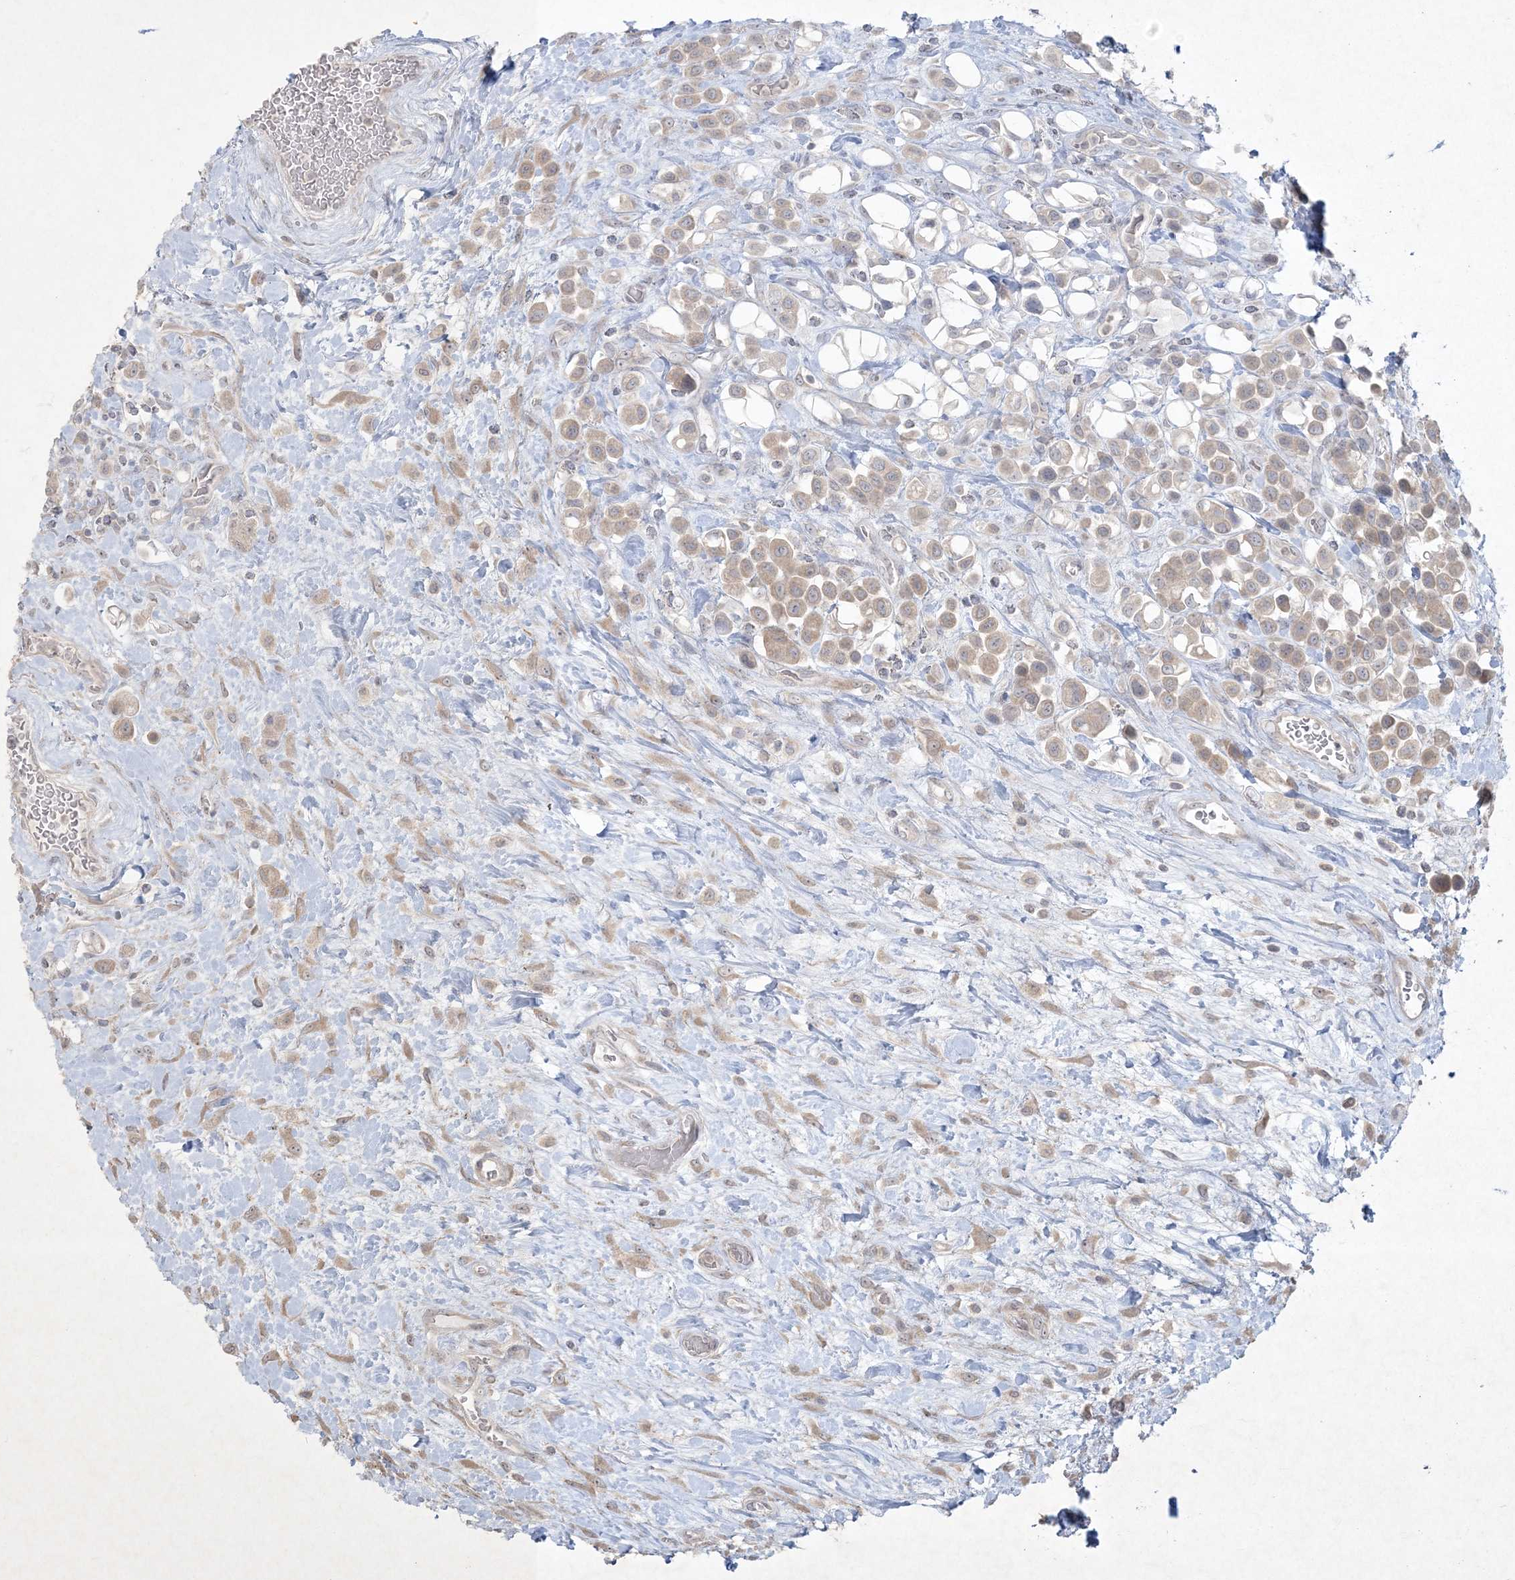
{"staining": {"intensity": "weak", "quantity": ">75%", "location": "cytoplasmic/membranous"}, "tissue": "urothelial cancer", "cell_type": "Tumor cells", "image_type": "cancer", "snomed": [{"axis": "morphology", "description": "Urothelial carcinoma, High grade"}, {"axis": "topography", "description": "Urinary bladder"}], "caption": "This histopathology image demonstrates IHC staining of human urothelial cancer, with low weak cytoplasmic/membranous staining in approximately >75% of tumor cells.", "gene": "NRBP2", "patient": {"sex": "male", "age": 50}}